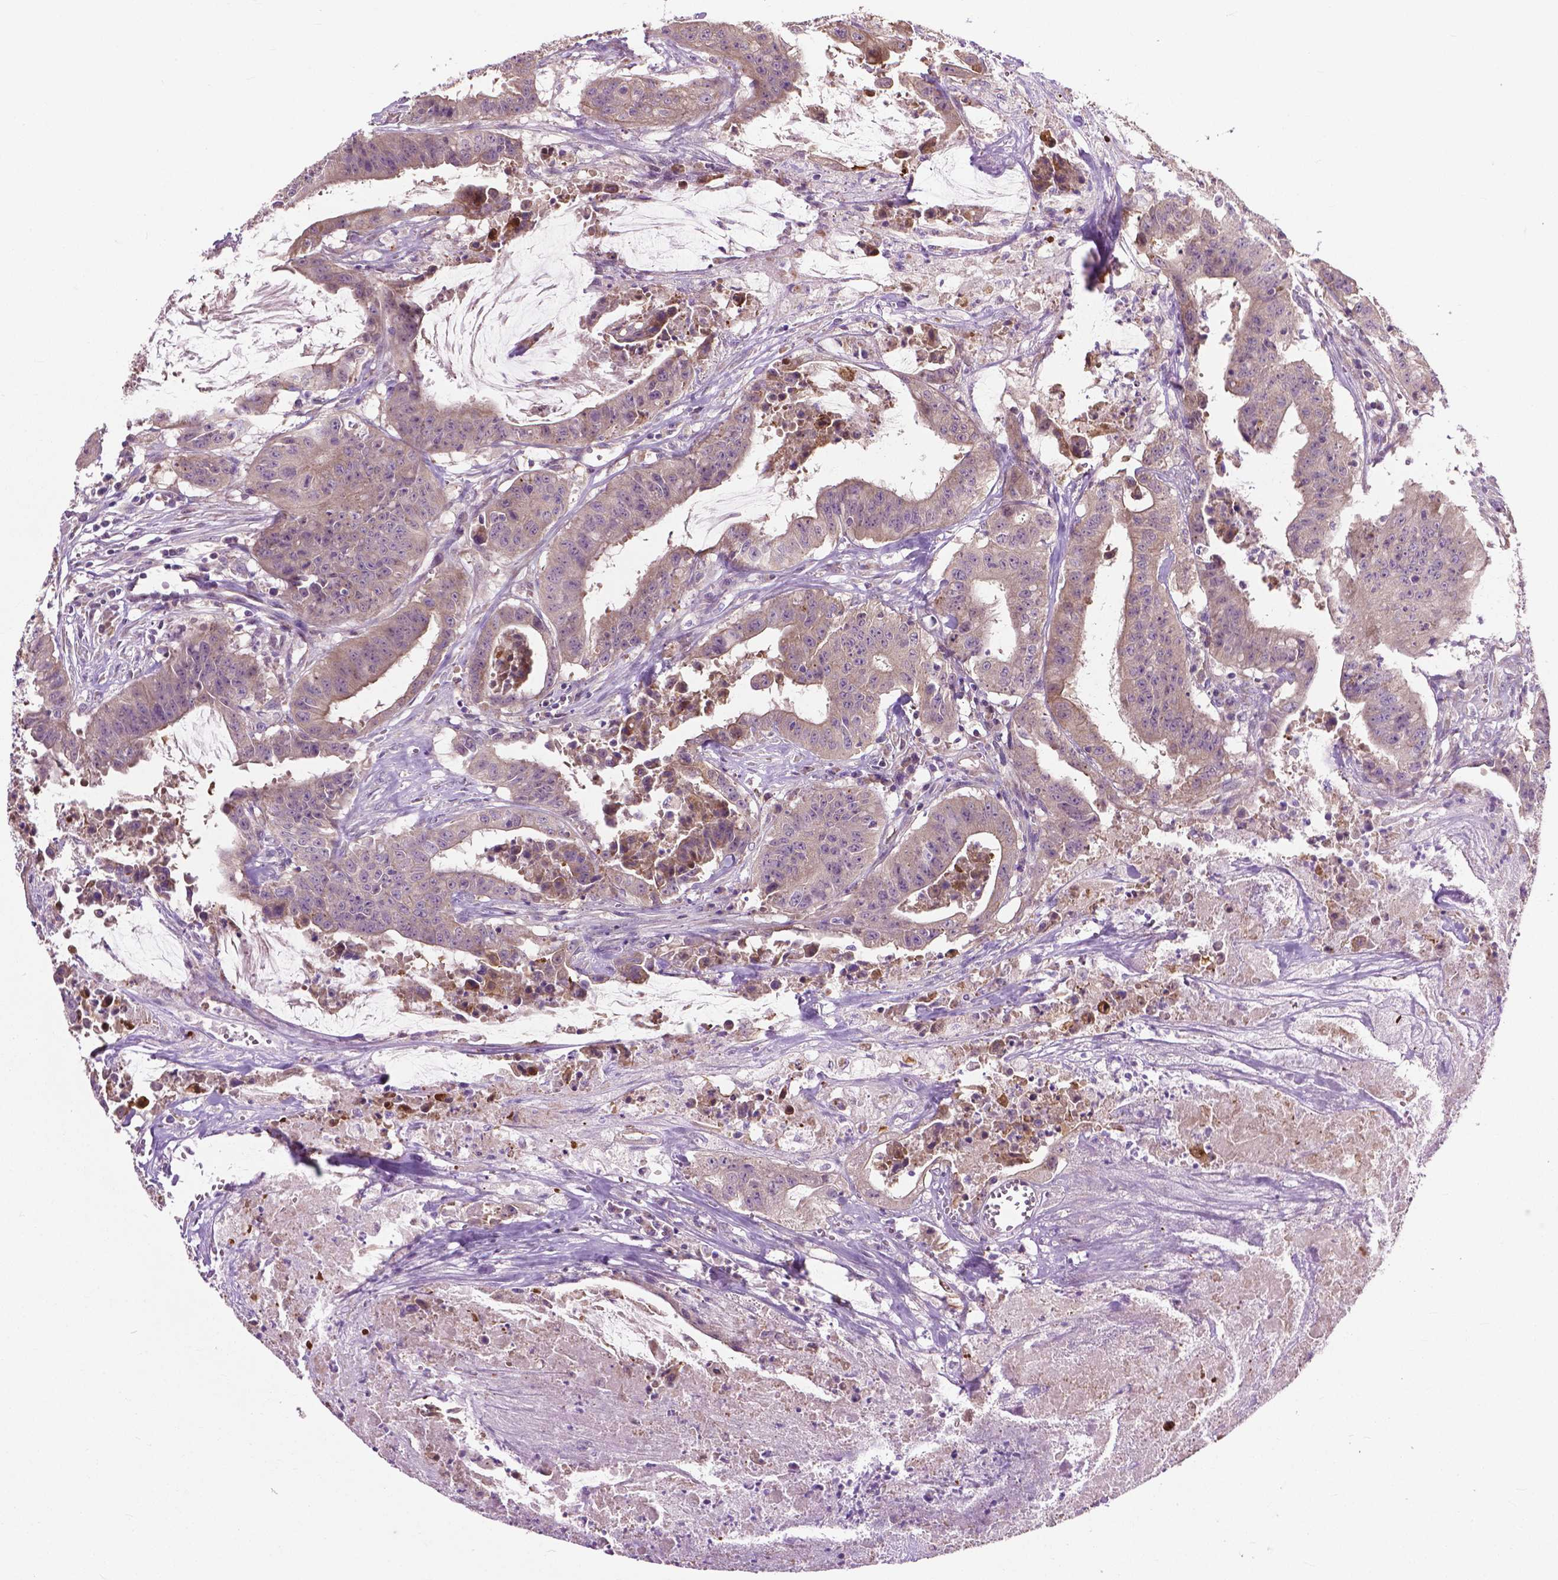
{"staining": {"intensity": "weak", "quantity": "25%-75%", "location": "cytoplasmic/membranous"}, "tissue": "colorectal cancer", "cell_type": "Tumor cells", "image_type": "cancer", "snomed": [{"axis": "morphology", "description": "Adenocarcinoma, NOS"}, {"axis": "topography", "description": "Colon"}], "caption": "This is an image of IHC staining of adenocarcinoma (colorectal), which shows weak positivity in the cytoplasmic/membranous of tumor cells.", "gene": "MZT1", "patient": {"sex": "male", "age": 33}}